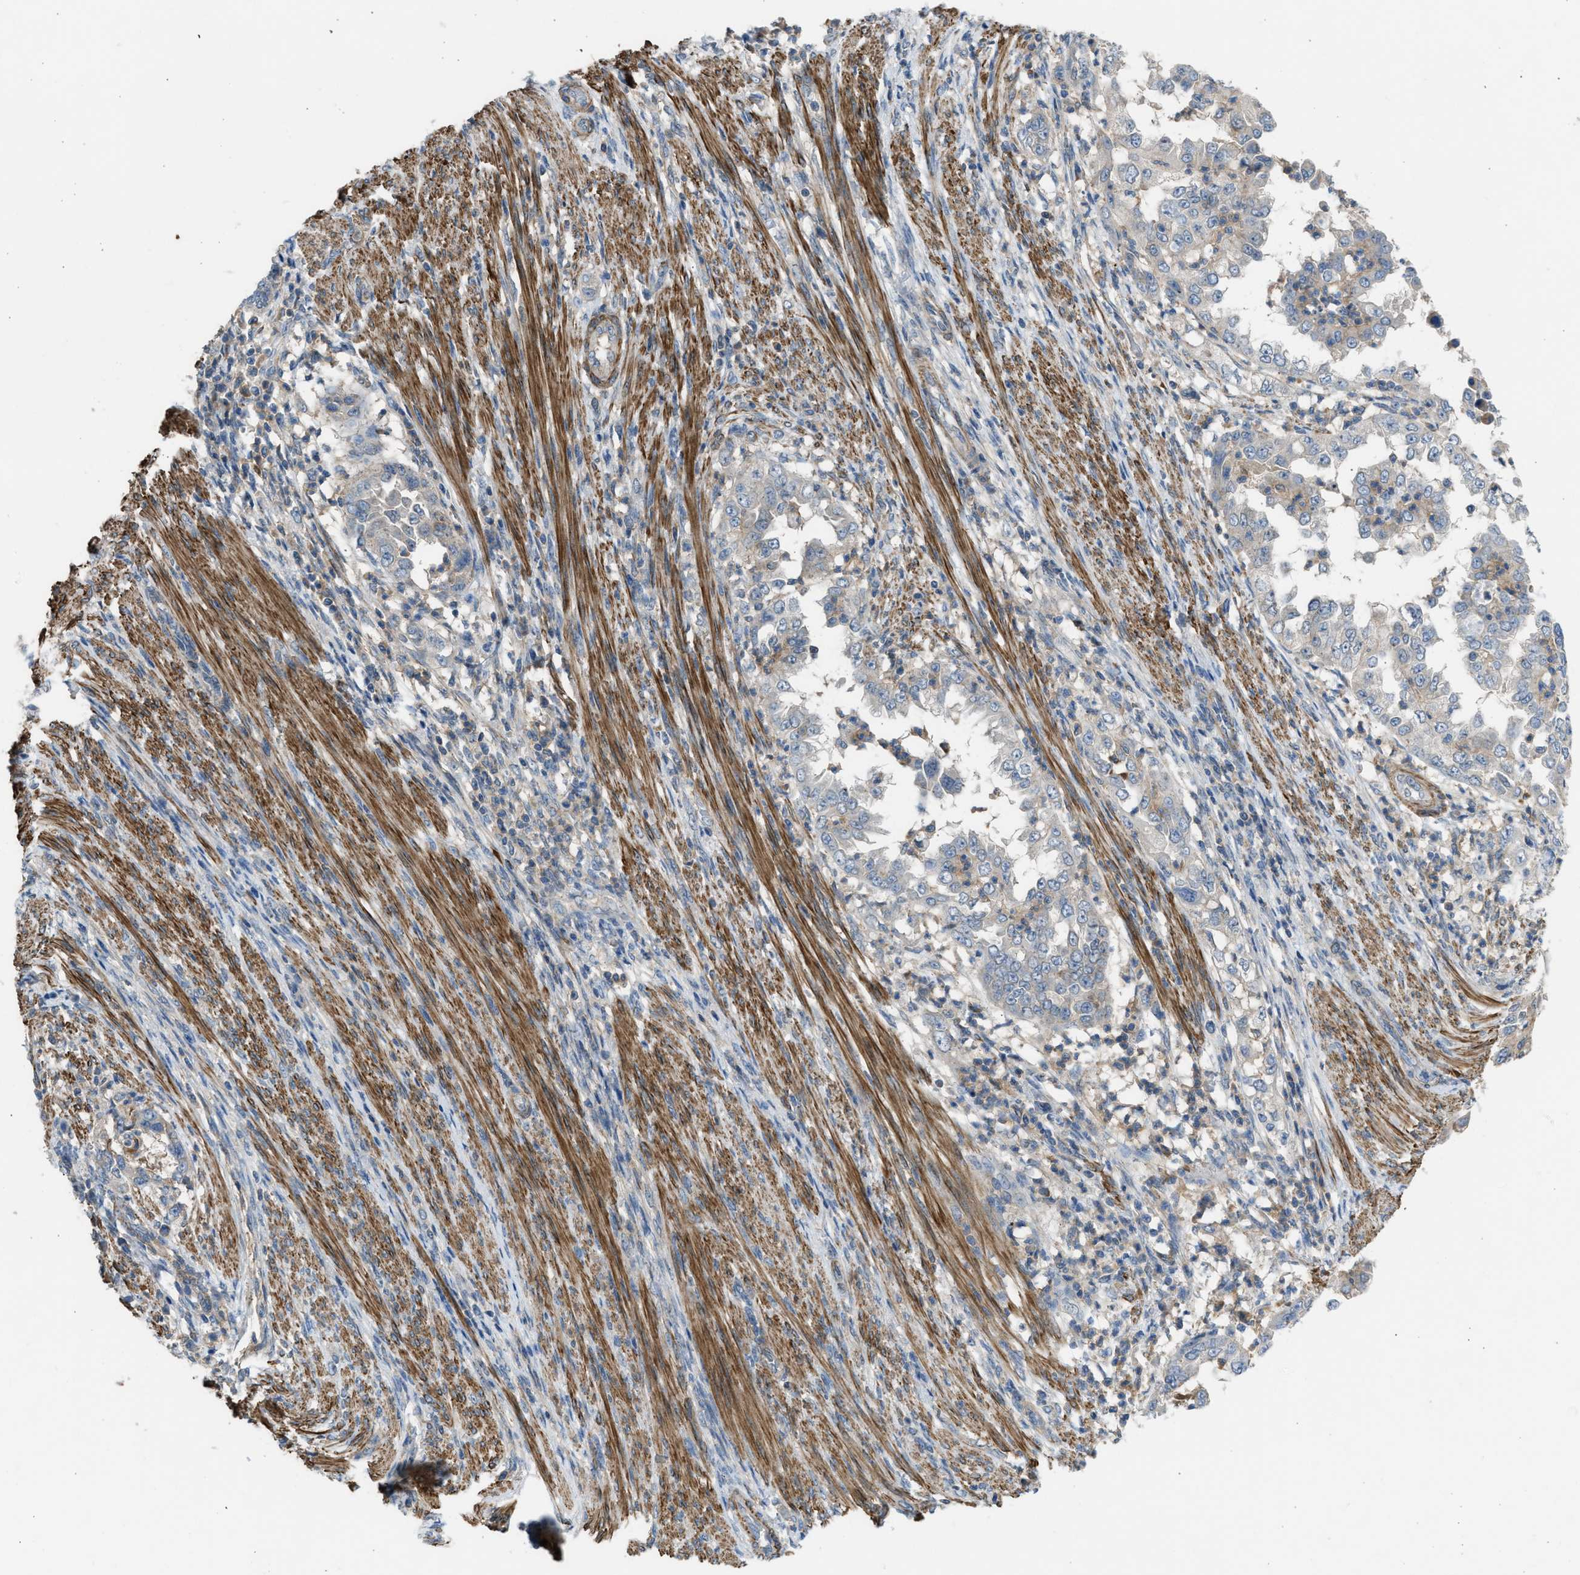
{"staining": {"intensity": "negative", "quantity": "none", "location": "none"}, "tissue": "endometrial cancer", "cell_type": "Tumor cells", "image_type": "cancer", "snomed": [{"axis": "morphology", "description": "Adenocarcinoma, NOS"}, {"axis": "topography", "description": "Endometrium"}], "caption": "A high-resolution photomicrograph shows immunohistochemistry staining of endometrial cancer (adenocarcinoma), which exhibits no significant expression in tumor cells.", "gene": "PCNX3", "patient": {"sex": "female", "age": 85}}